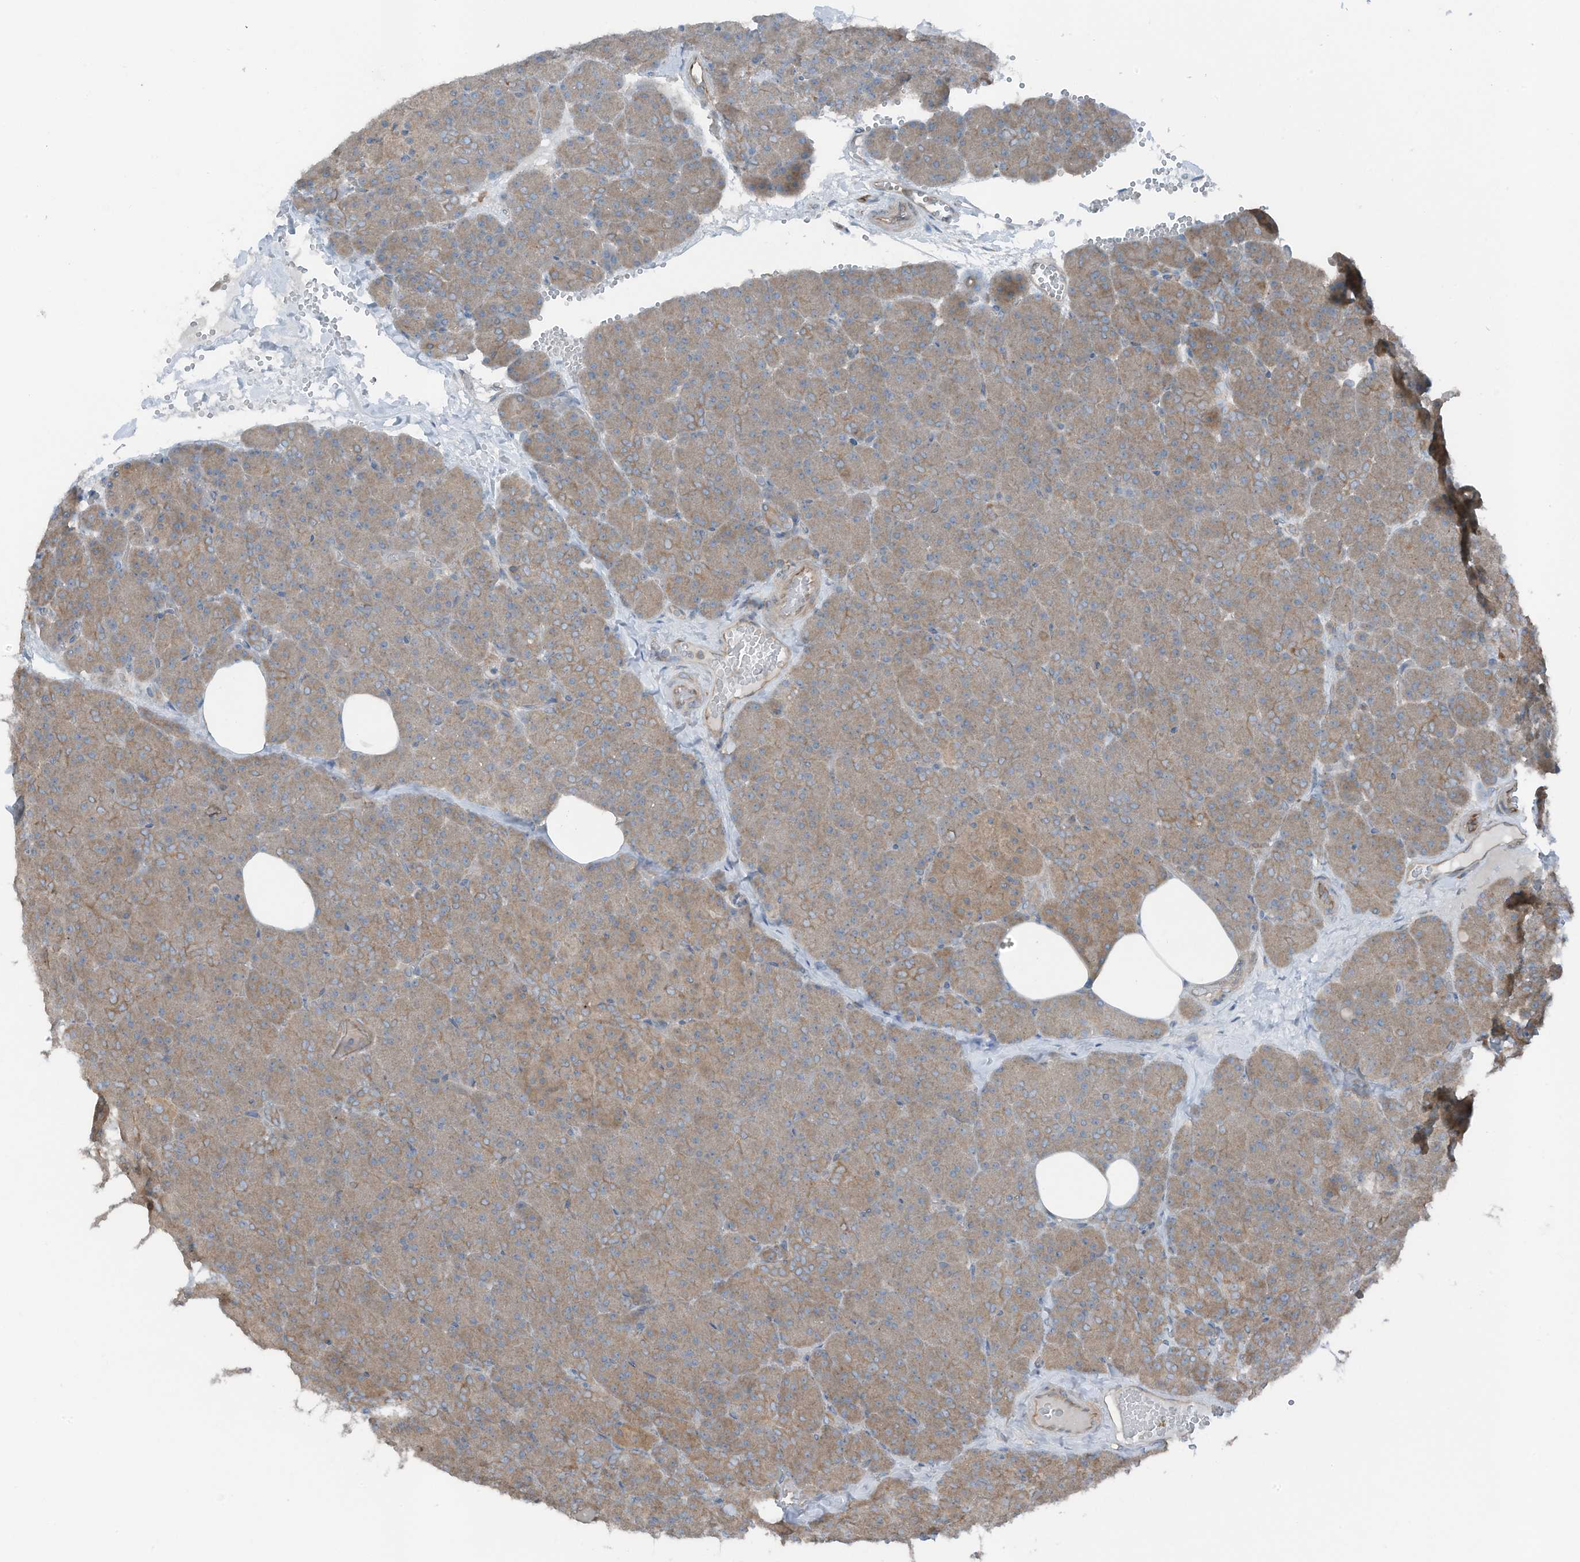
{"staining": {"intensity": "moderate", "quantity": ">75%", "location": "cytoplasmic/membranous"}, "tissue": "pancreas", "cell_type": "Exocrine glandular cells", "image_type": "normal", "snomed": [{"axis": "morphology", "description": "Normal tissue, NOS"}, {"axis": "morphology", "description": "Carcinoid, malignant, NOS"}, {"axis": "topography", "description": "Pancreas"}], "caption": "A brown stain shows moderate cytoplasmic/membranous staining of a protein in exocrine glandular cells of unremarkable pancreas.", "gene": "TXNDC9", "patient": {"sex": "female", "age": 35}}